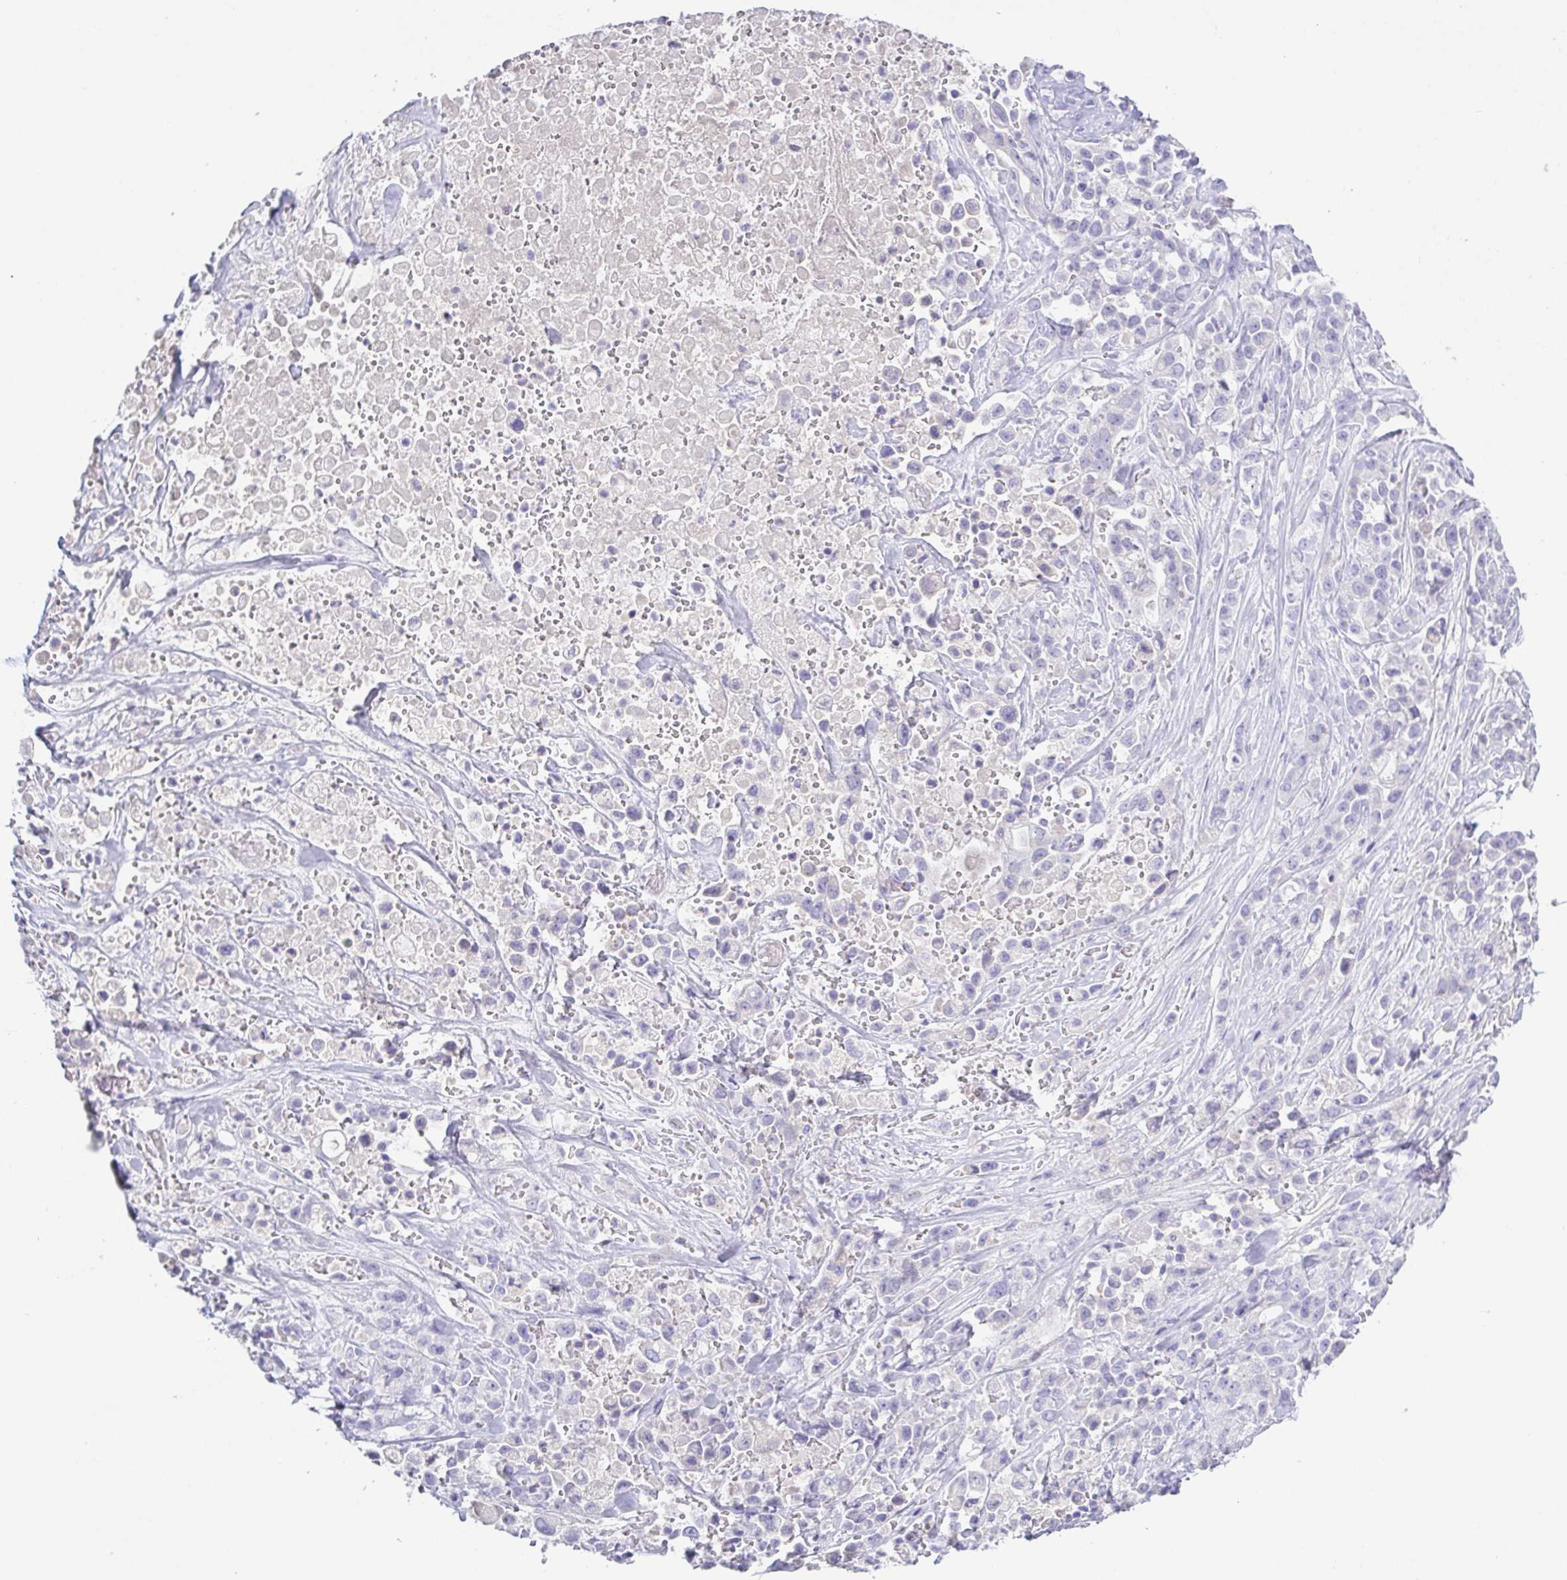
{"staining": {"intensity": "negative", "quantity": "none", "location": "none"}, "tissue": "pancreatic cancer", "cell_type": "Tumor cells", "image_type": "cancer", "snomed": [{"axis": "morphology", "description": "Adenocarcinoma, NOS"}, {"axis": "topography", "description": "Pancreas"}], "caption": "Adenocarcinoma (pancreatic) was stained to show a protein in brown. There is no significant expression in tumor cells.", "gene": "A1BG", "patient": {"sex": "male", "age": 44}}